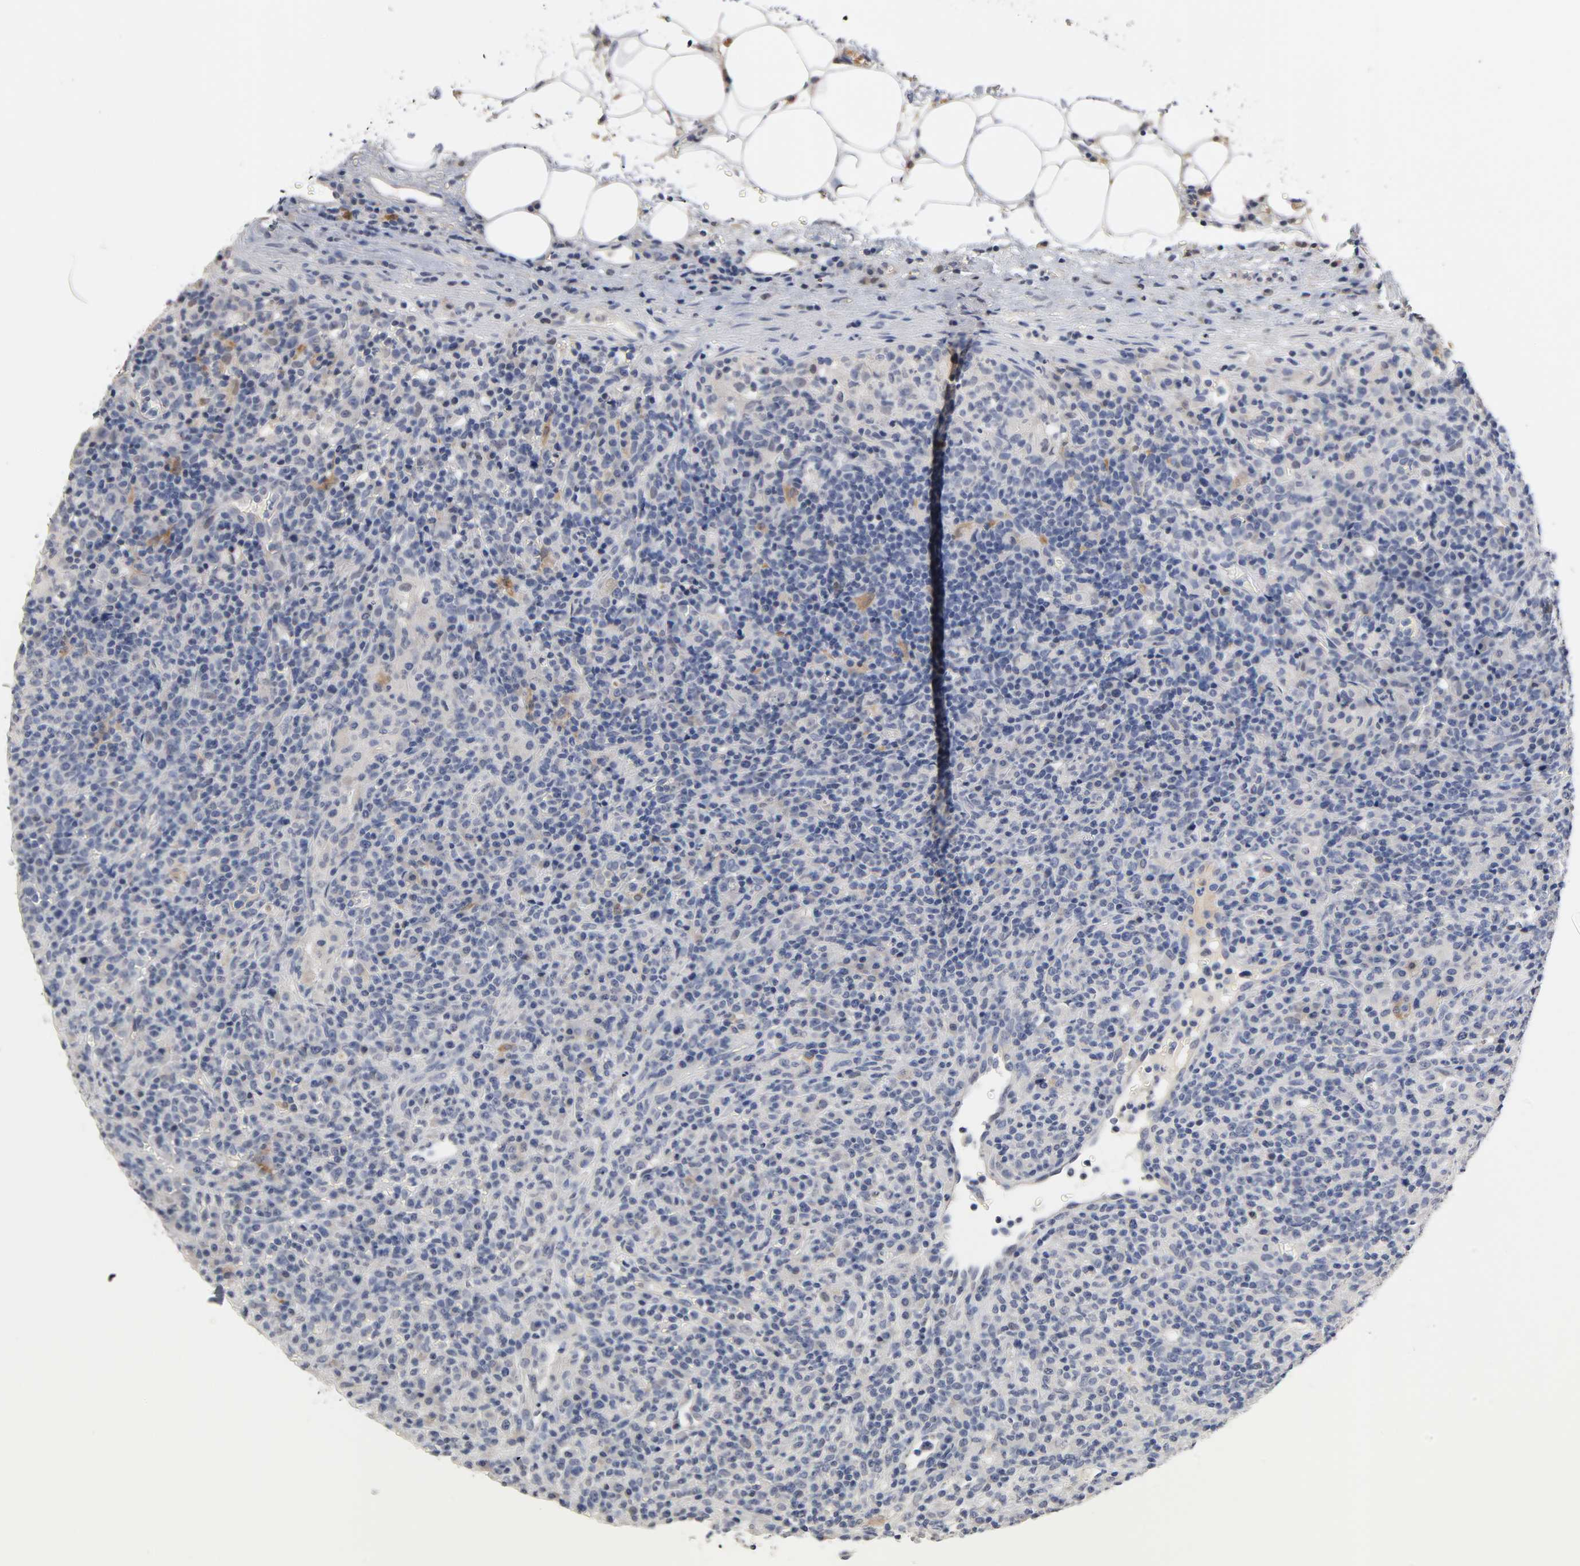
{"staining": {"intensity": "weak", "quantity": "<25%", "location": "cytoplasmic/membranous"}, "tissue": "lymphoma", "cell_type": "Tumor cells", "image_type": "cancer", "snomed": [{"axis": "morphology", "description": "Hodgkin's disease, NOS"}, {"axis": "topography", "description": "Lymph node"}], "caption": "High magnification brightfield microscopy of lymphoma stained with DAB (3,3'-diaminobenzidine) (brown) and counterstained with hematoxylin (blue): tumor cells show no significant staining.", "gene": "OVOL1", "patient": {"sex": "male", "age": 65}}